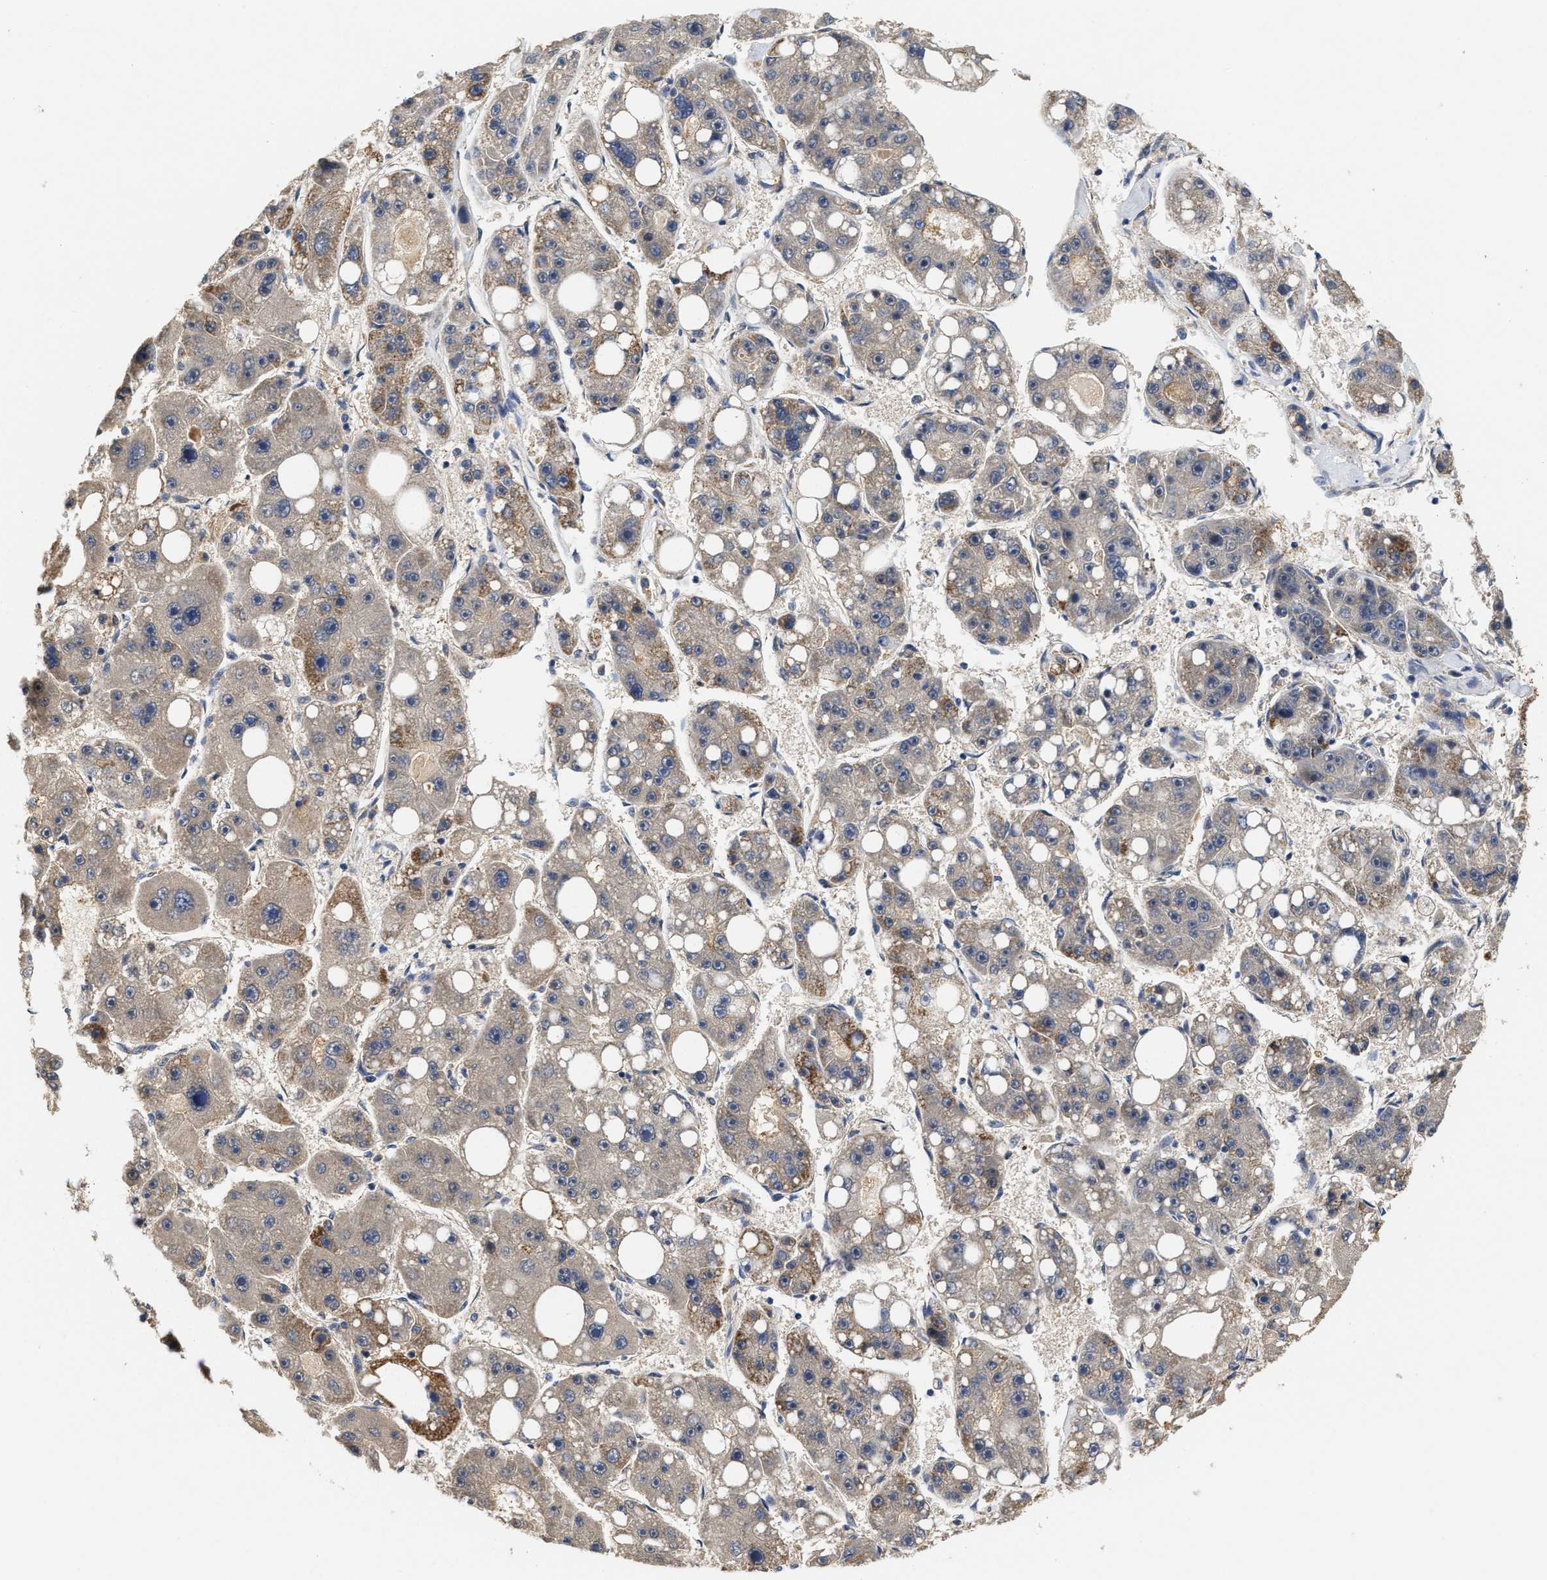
{"staining": {"intensity": "moderate", "quantity": "<25%", "location": "cytoplasmic/membranous"}, "tissue": "liver cancer", "cell_type": "Tumor cells", "image_type": "cancer", "snomed": [{"axis": "morphology", "description": "Carcinoma, Hepatocellular, NOS"}, {"axis": "topography", "description": "Liver"}], "caption": "Immunohistochemical staining of liver cancer shows low levels of moderate cytoplasmic/membranous protein staining in about <25% of tumor cells.", "gene": "SCYL2", "patient": {"sex": "female", "age": 61}}